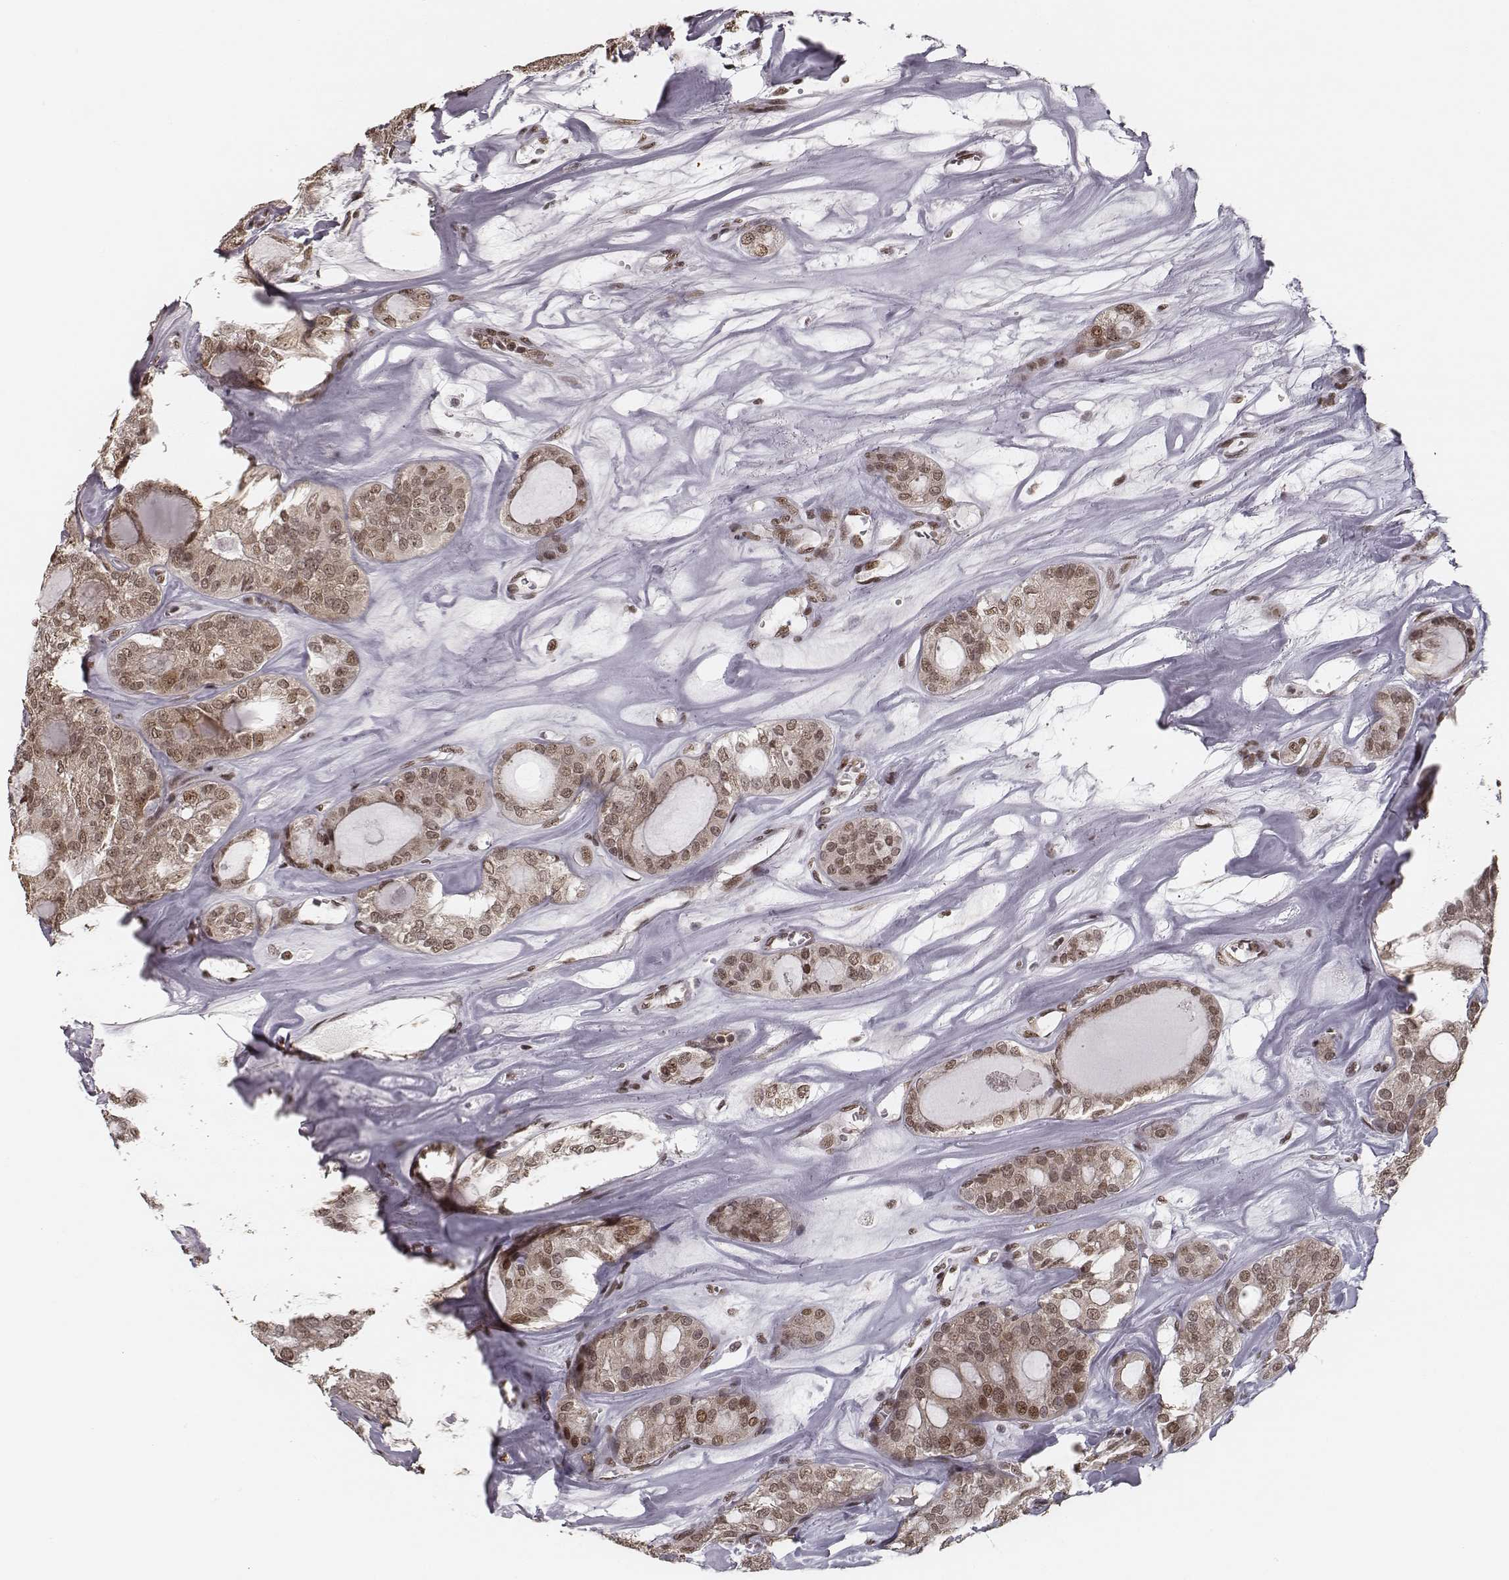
{"staining": {"intensity": "moderate", "quantity": ">75%", "location": "nuclear"}, "tissue": "thyroid cancer", "cell_type": "Tumor cells", "image_type": "cancer", "snomed": [{"axis": "morphology", "description": "Follicular adenoma carcinoma, NOS"}, {"axis": "topography", "description": "Thyroid gland"}], "caption": "This is an image of immunohistochemistry staining of follicular adenoma carcinoma (thyroid), which shows moderate positivity in the nuclear of tumor cells.", "gene": "HMGA2", "patient": {"sex": "male", "age": 75}}